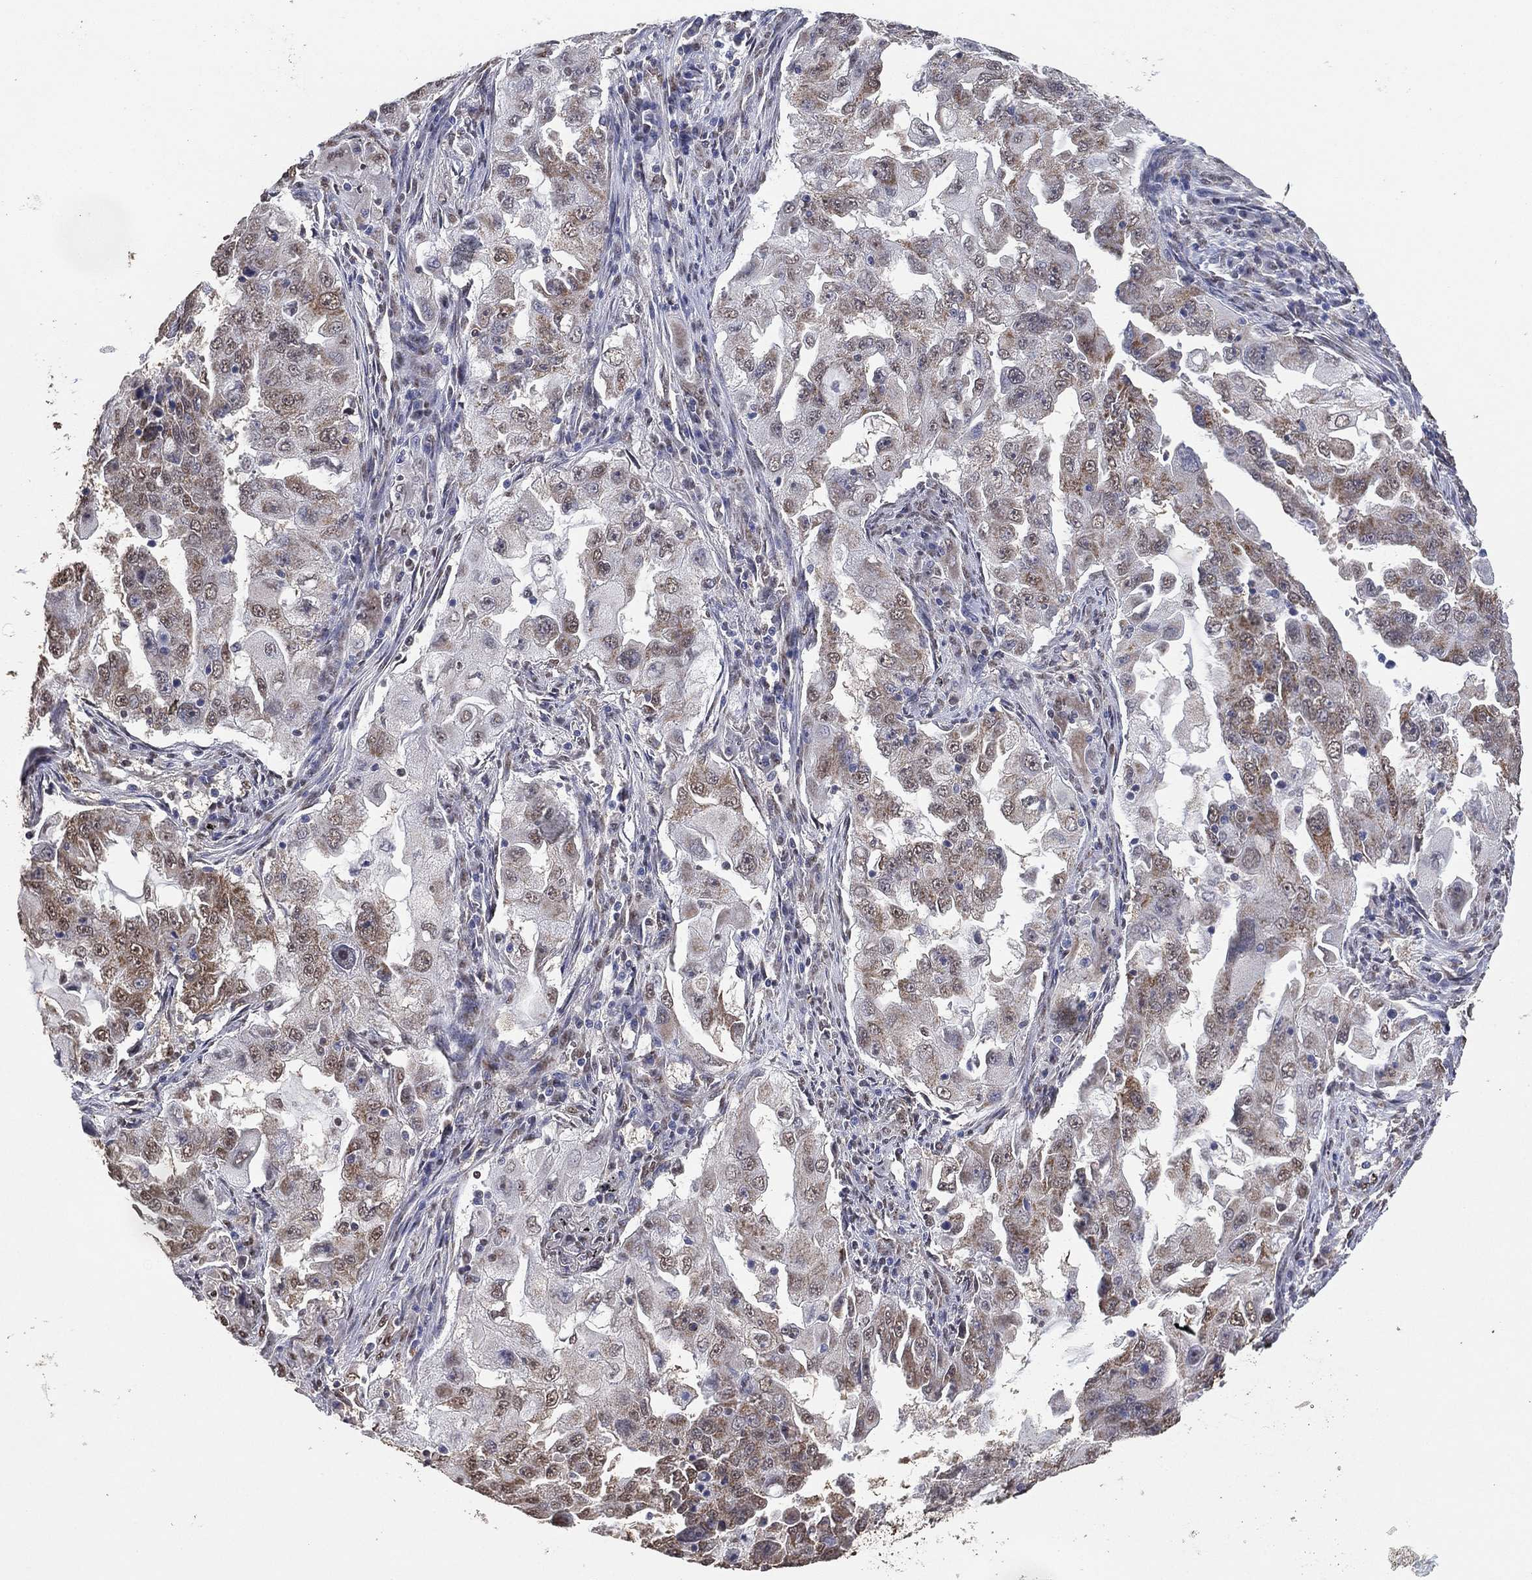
{"staining": {"intensity": "weak", "quantity": "<25%", "location": "cytoplasmic/membranous"}, "tissue": "lung cancer", "cell_type": "Tumor cells", "image_type": "cancer", "snomed": [{"axis": "morphology", "description": "Adenocarcinoma, NOS"}, {"axis": "topography", "description": "Lung"}], "caption": "This is an immunohistochemistry photomicrograph of human adenocarcinoma (lung). There is no positivity in tumor cells.", "gene": "ALDH7A1", "patient": {"sex": "female", "age": 61}}